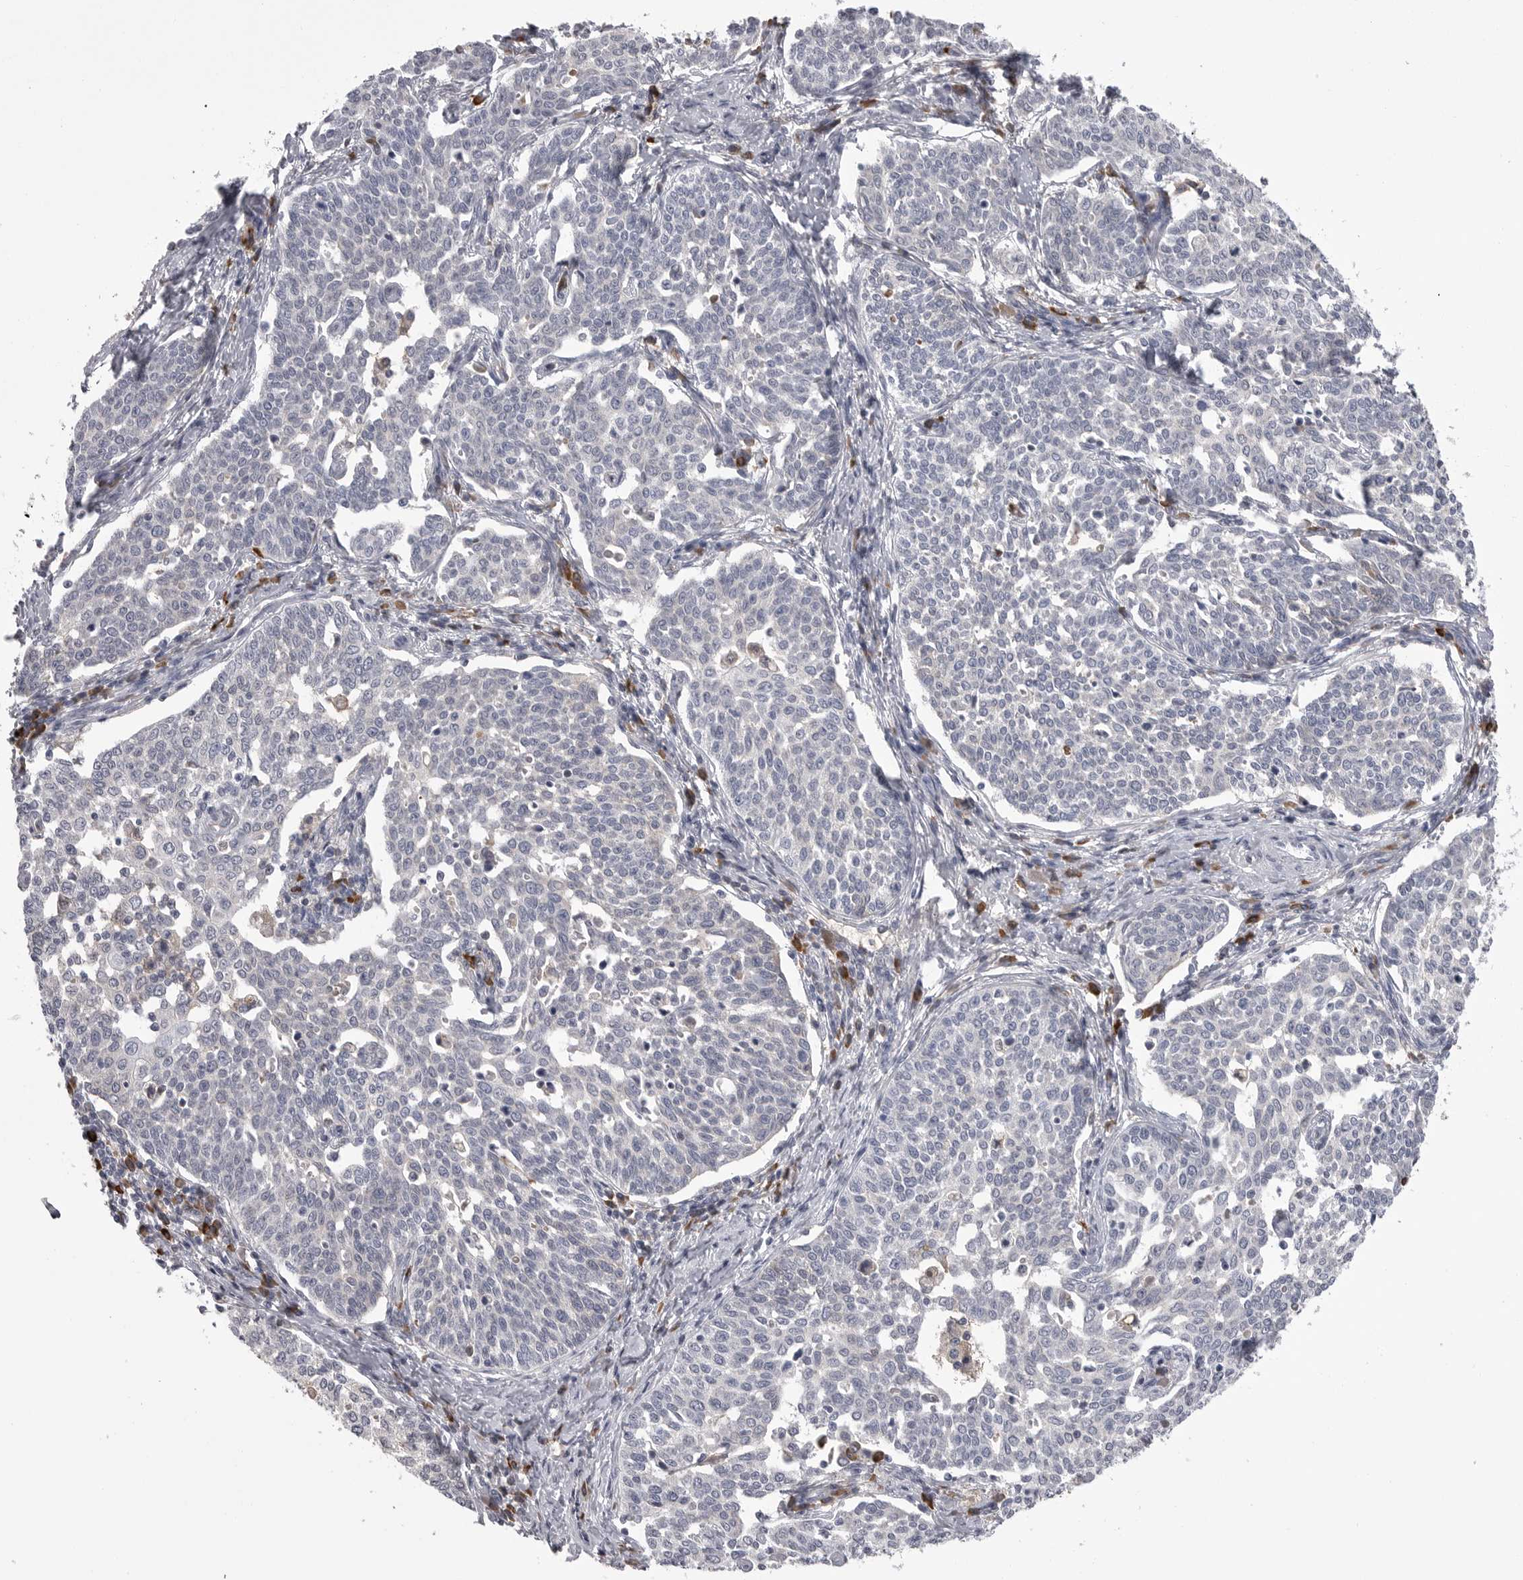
{"staining": {"intensity": "negative", "quantity": "none", "location": "none"}, "tissue": "cervical cancer", "cell_type": "Tumor cells", "image_type": "cancer", "snomed": [{"axis": "morphology", "description": "Squamous cell carcinoma, NOS"}, {"axis": "topography", "description": "Cervix"}], "caption": "A photomicrograph of cervical squamous cell carcinoma stained for a protein exhibits no brown staining in tumor cells. The staining is performed using DAB brown chromogen with nuclei counter-stained in using hematoxylin.", "gene": "FKBP2", "patient": {"sex": "female", "age": 34}}